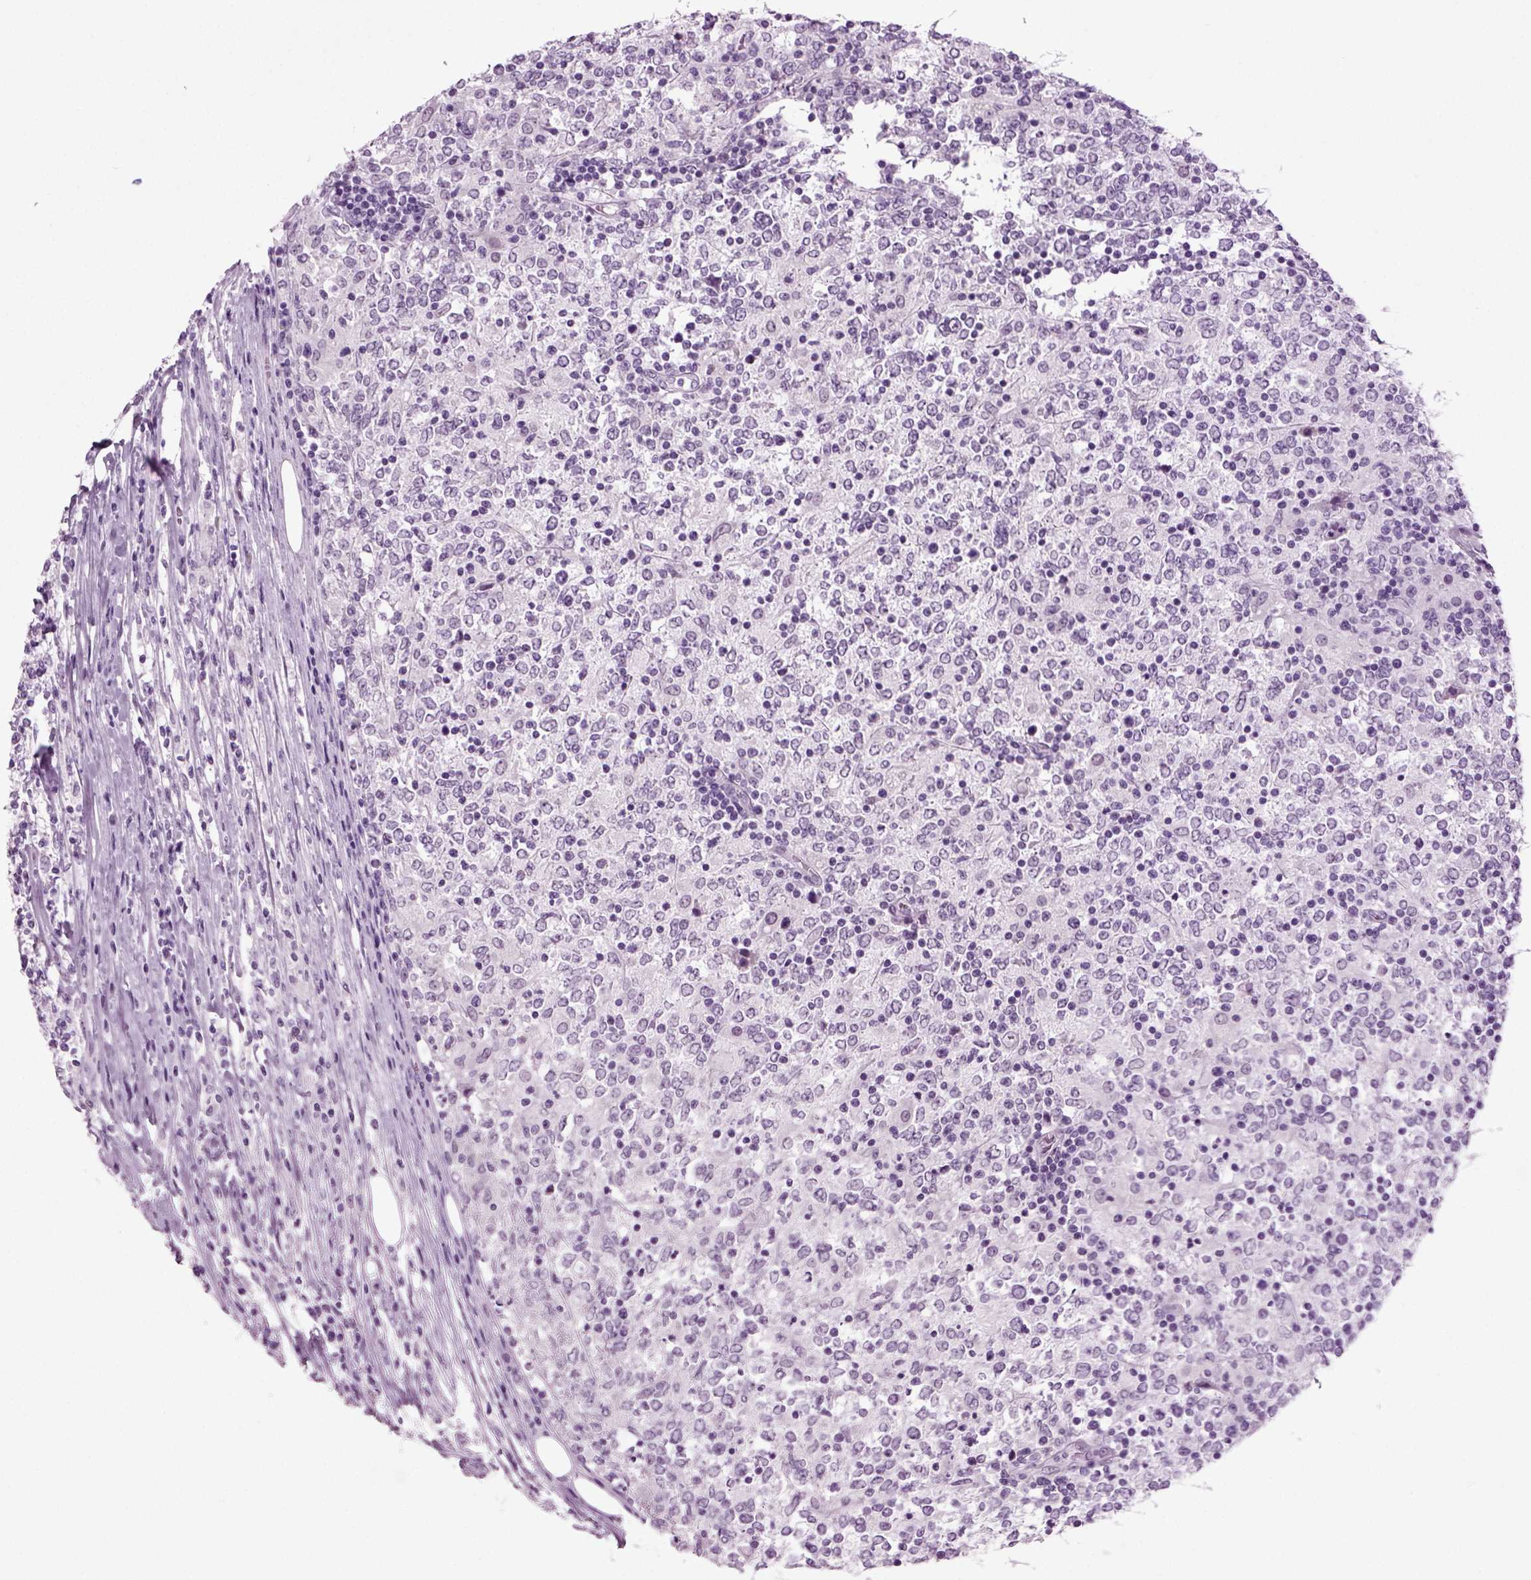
{"staining": {"intensity": "negative", "quantity": "none", "location": "none"}, "tissue": "lymphoma", "cell_type": "Tumor cells", "image_type": "cancer", "snomed": [{"axis": "morphology", "description": "Malignant lymphoma, non-Hodgkin's type, High grade"}, {"axis": "topography", "description": "Lymph node"}], "caption": "Immunohistochemistry (IHC) histopathology image of neoplastic tissue: lymphoma stained with DAB (3,3'-diaminobenzidine) reveals no significant protein positivity in tumor cells.", "gene": "ZC2HC1C", "patient": {"sex": "female", "age": 84}}